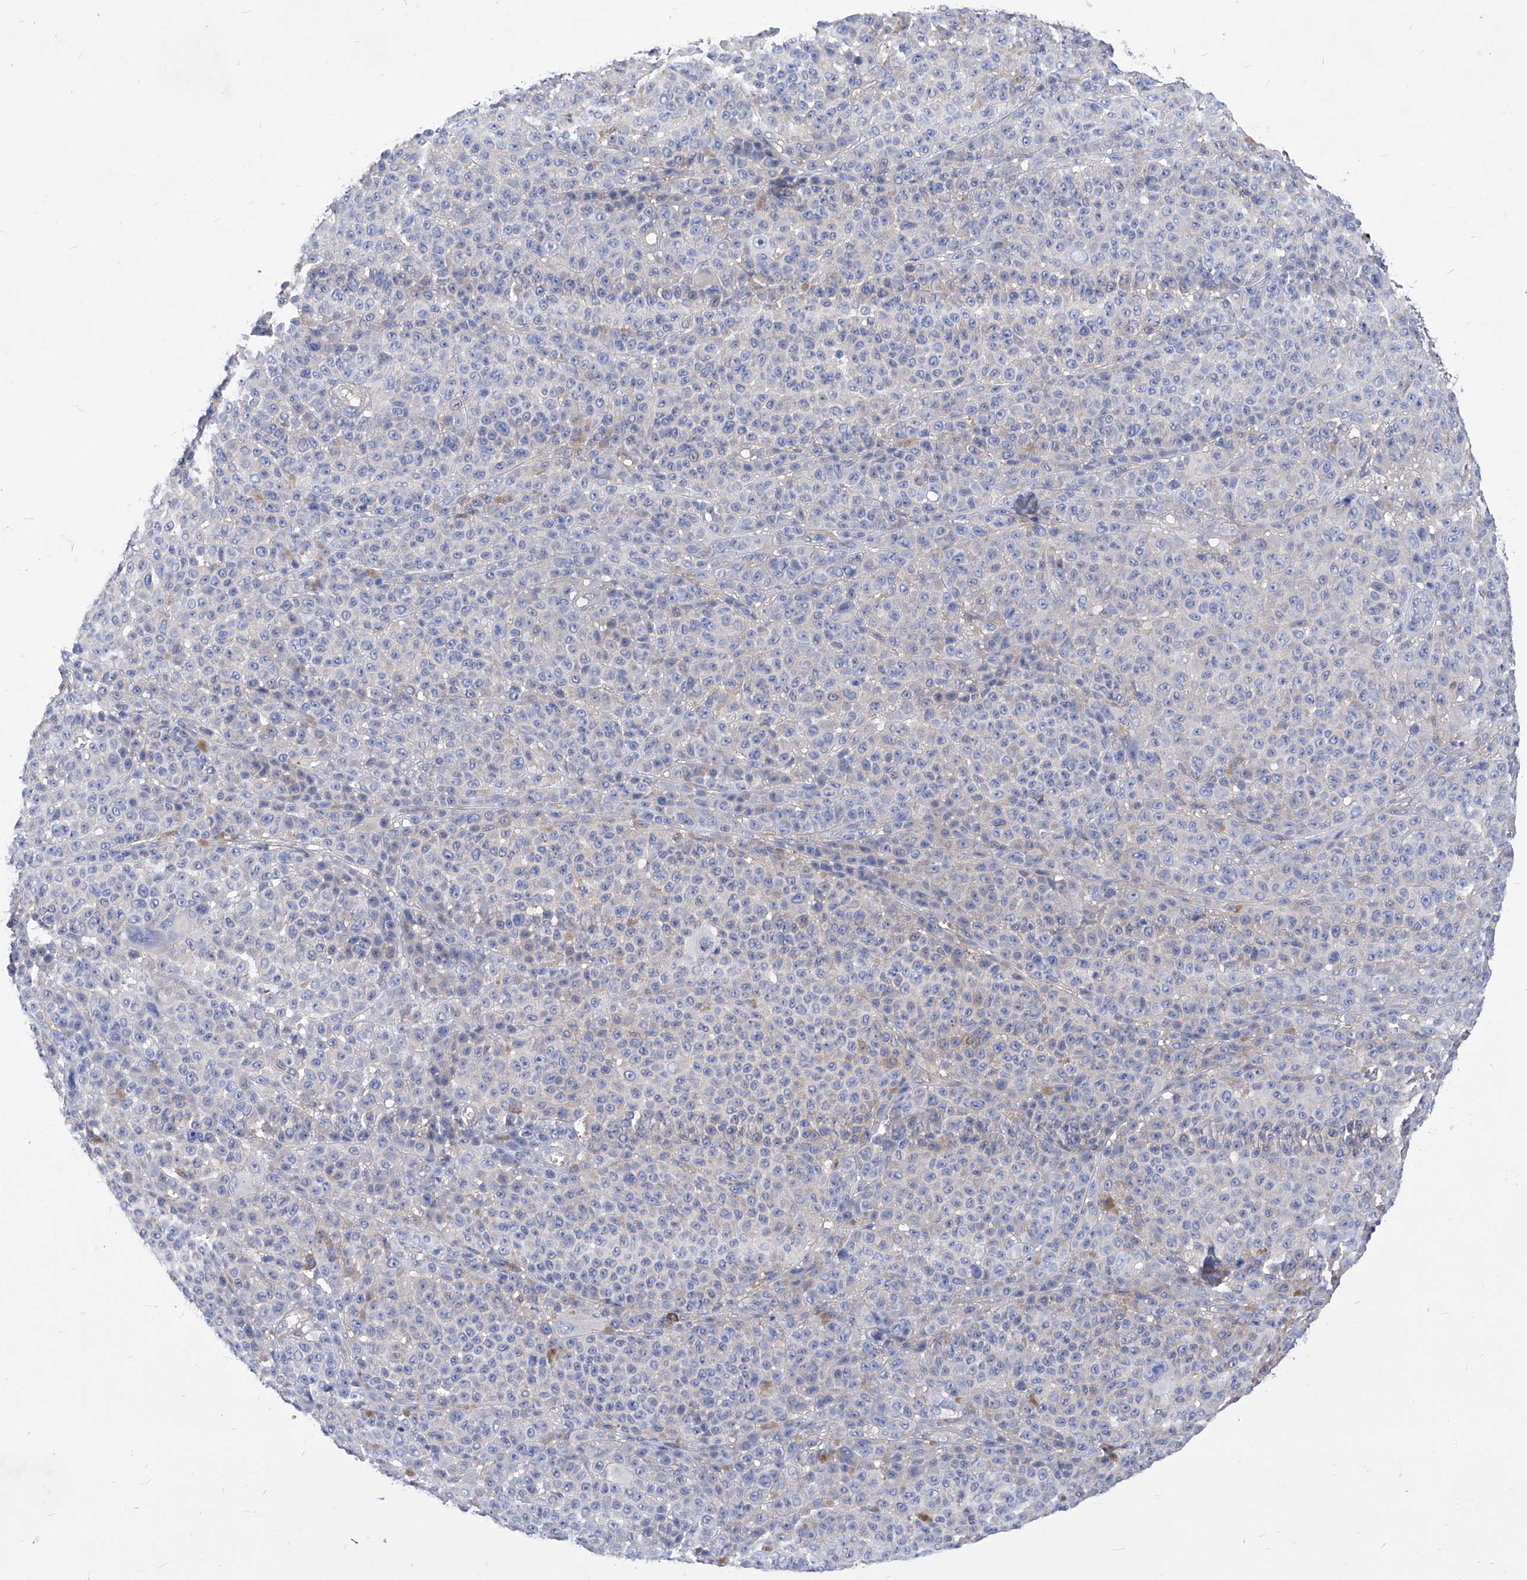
{"staining": {"intensity": "negative", "quantity": "none", "location": "none"}, "tissue": "melanoma", "cell_type": "Tumor cells", "image_type": "cancer", "snomed": [{"axis": "morphology", "description": "Malignant melanoma, NOS"}, {"axis": "topography", "description": "Skin"}], "caption": "Immunohistochemistry (IHC) histopathology image of melanoma stained for a protein (brown), which exhibits no staining in tumor cells. (DAB (3,3'-diaminobenzidine) immunohistochemistry (IHC) visualized using brightfield microscopy, high magnification).", "gene": "XPNPEP1", "patient": {"sex": "female", "age": 94}}